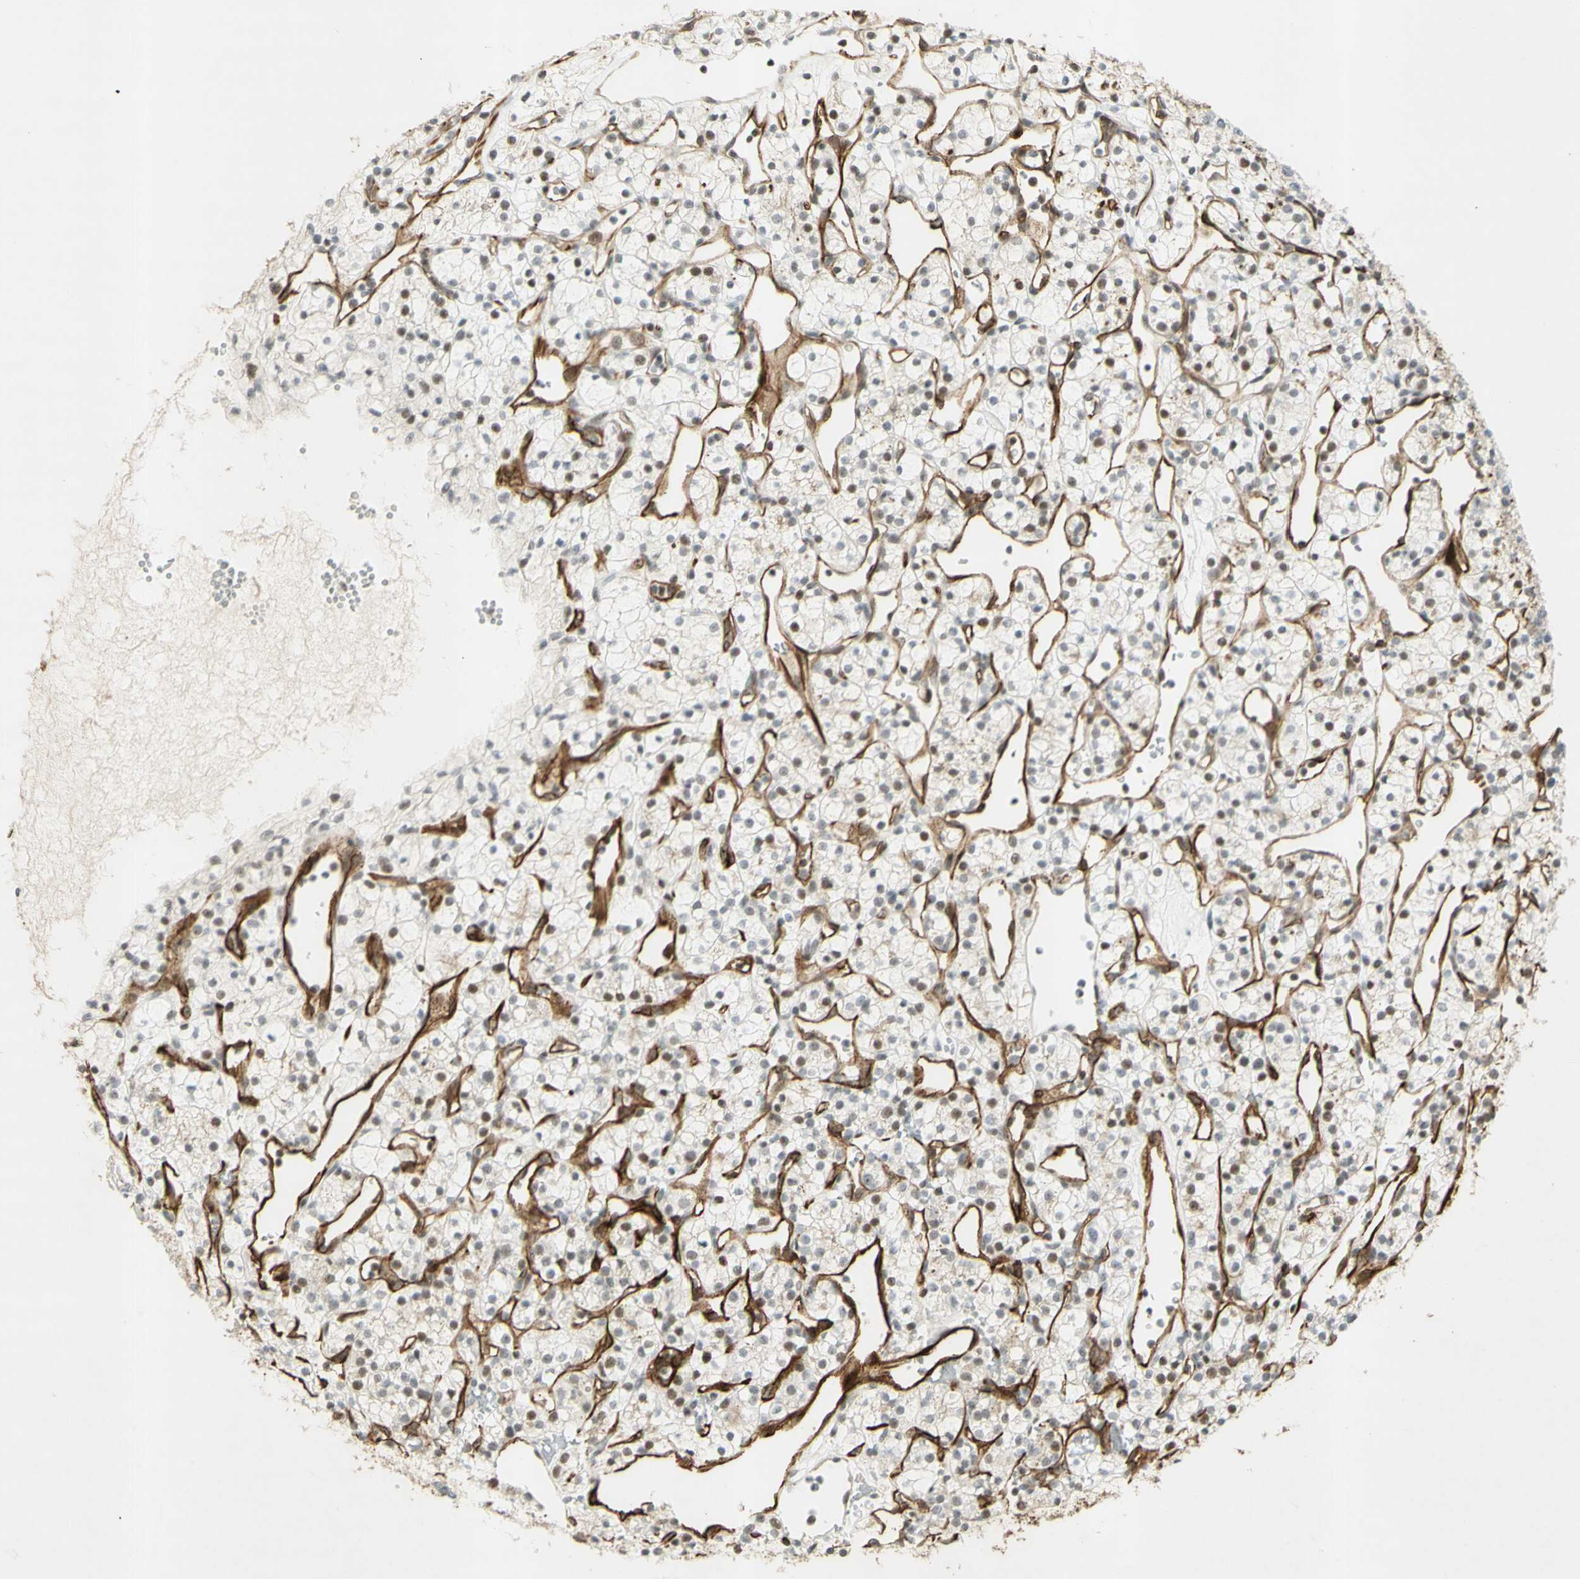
{"staining": {"intensity": "moderate", "quantity": "25%-75%", "location": "nuclear"}, "tissue": "renal cancer", "cell_type": "Tumor cells", "image_type": "cancer", "snomed": [{"axis": "morphology", "description": "Adenocarcinoma, NOS"}, {"axis": "topography", "description": "Kidney"}], "caption": "Protein expression by IHC shows moderate nuclear expression in approximately 25%-75% of tumor cells in renal adenocarcinoma. The staining is performed using DAB brown chromogen to label protein expression. The nuclei are counter-stained blue using hematoxylin.", "gene": "IRF1", "patient": {"sex": "female", "age": 60}}